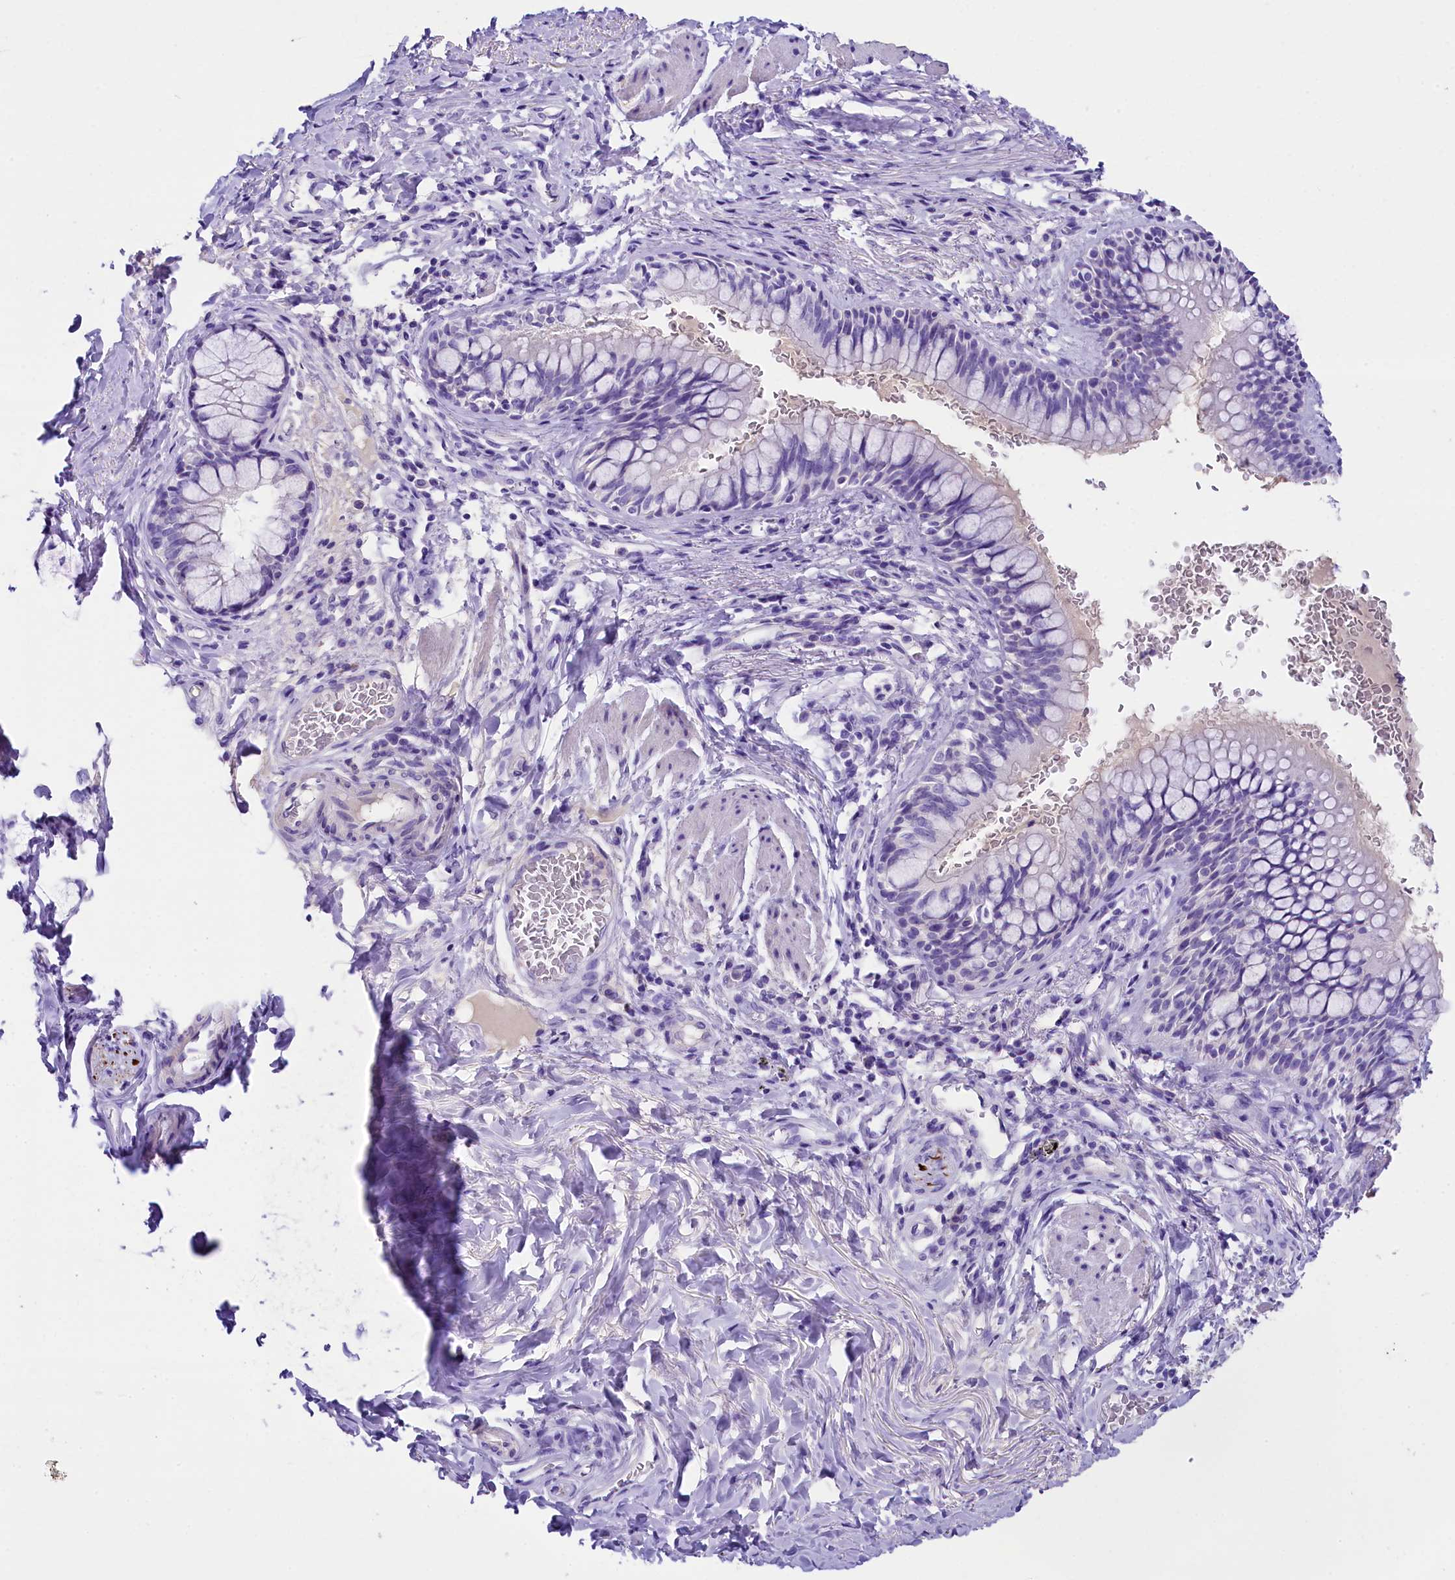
{"staining": {"intensity": "negative", "quantity": "none", "location": "none"}, "tissue": "bronchus", "cell_type": "Respiratory epithelial cells", "image_type": "normal", "snomed": [{"axis": "morphology", "description": "Normal tissue, NOS"}, {"axis": "topography", "description": "Cartilage tissue"}, {"axis": "topography", "description": "Bronchus"}], "caption": "An image of human bronchus is negative for staining in respiratory epithelial cells. (DAB (3,3'-diaminobenzidine) immunohistochemistry (IHC) visualized using brightfield microscopy, high magnification).", "gene": "SKIDA1", "patient": {"sex": "female", "age": 36}}